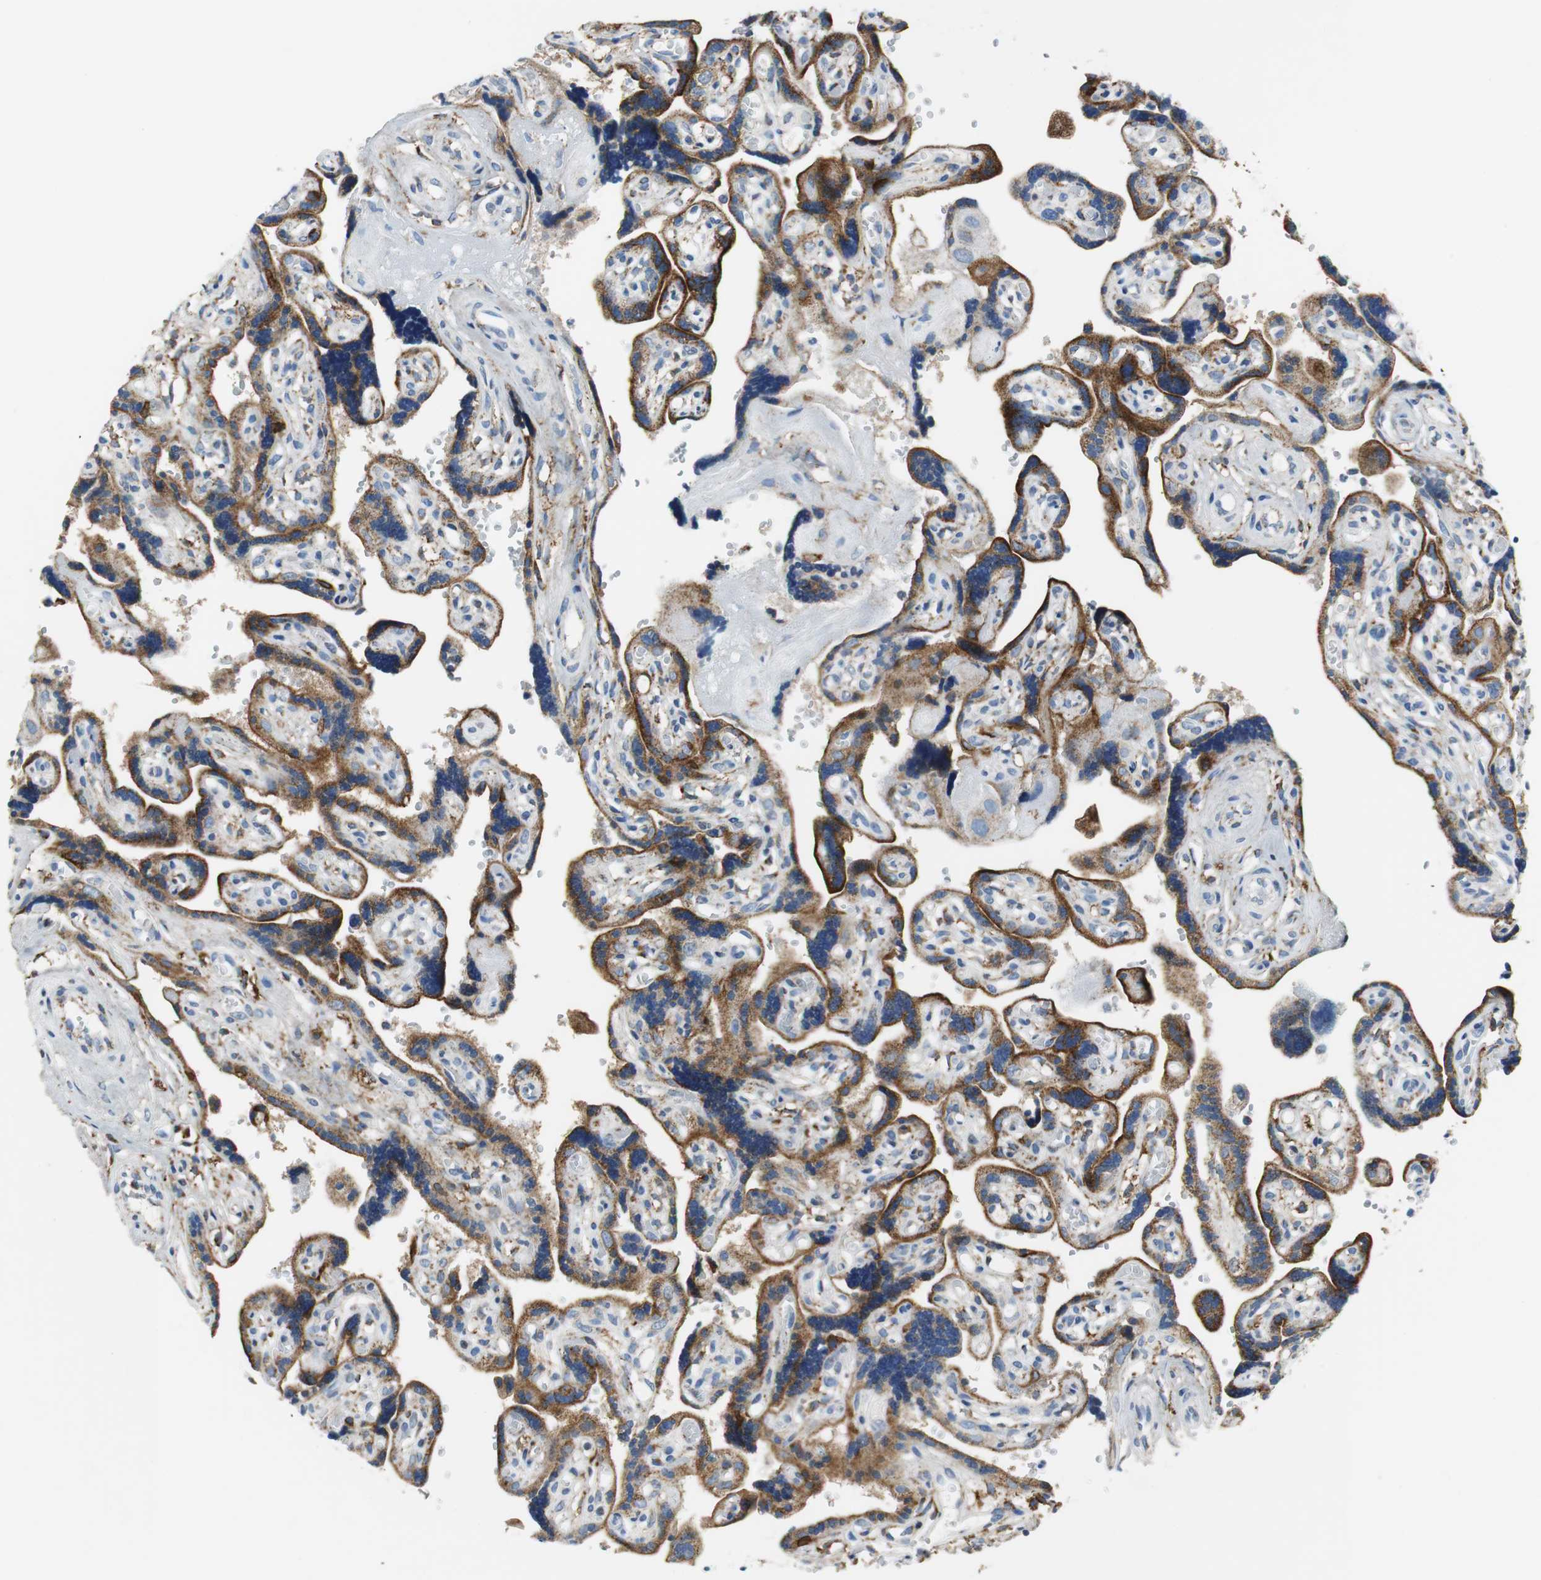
{"staining": {"intensity": "negative", "quantity": "none", "location": "none"}, "tissue": "placenta", "cell_type": "Decidual cells", "image_type": "normal", "snomed": [{"axis": "morphology", "description": "Normal tissue, NOS"}, {"axis": "topography", "description": "Placenta"}], "caption": "Decidual cells show no significant expression in normal placenta.", "gene": "C1QTNF7", "patient": {"sex": "female", "age": 30}}